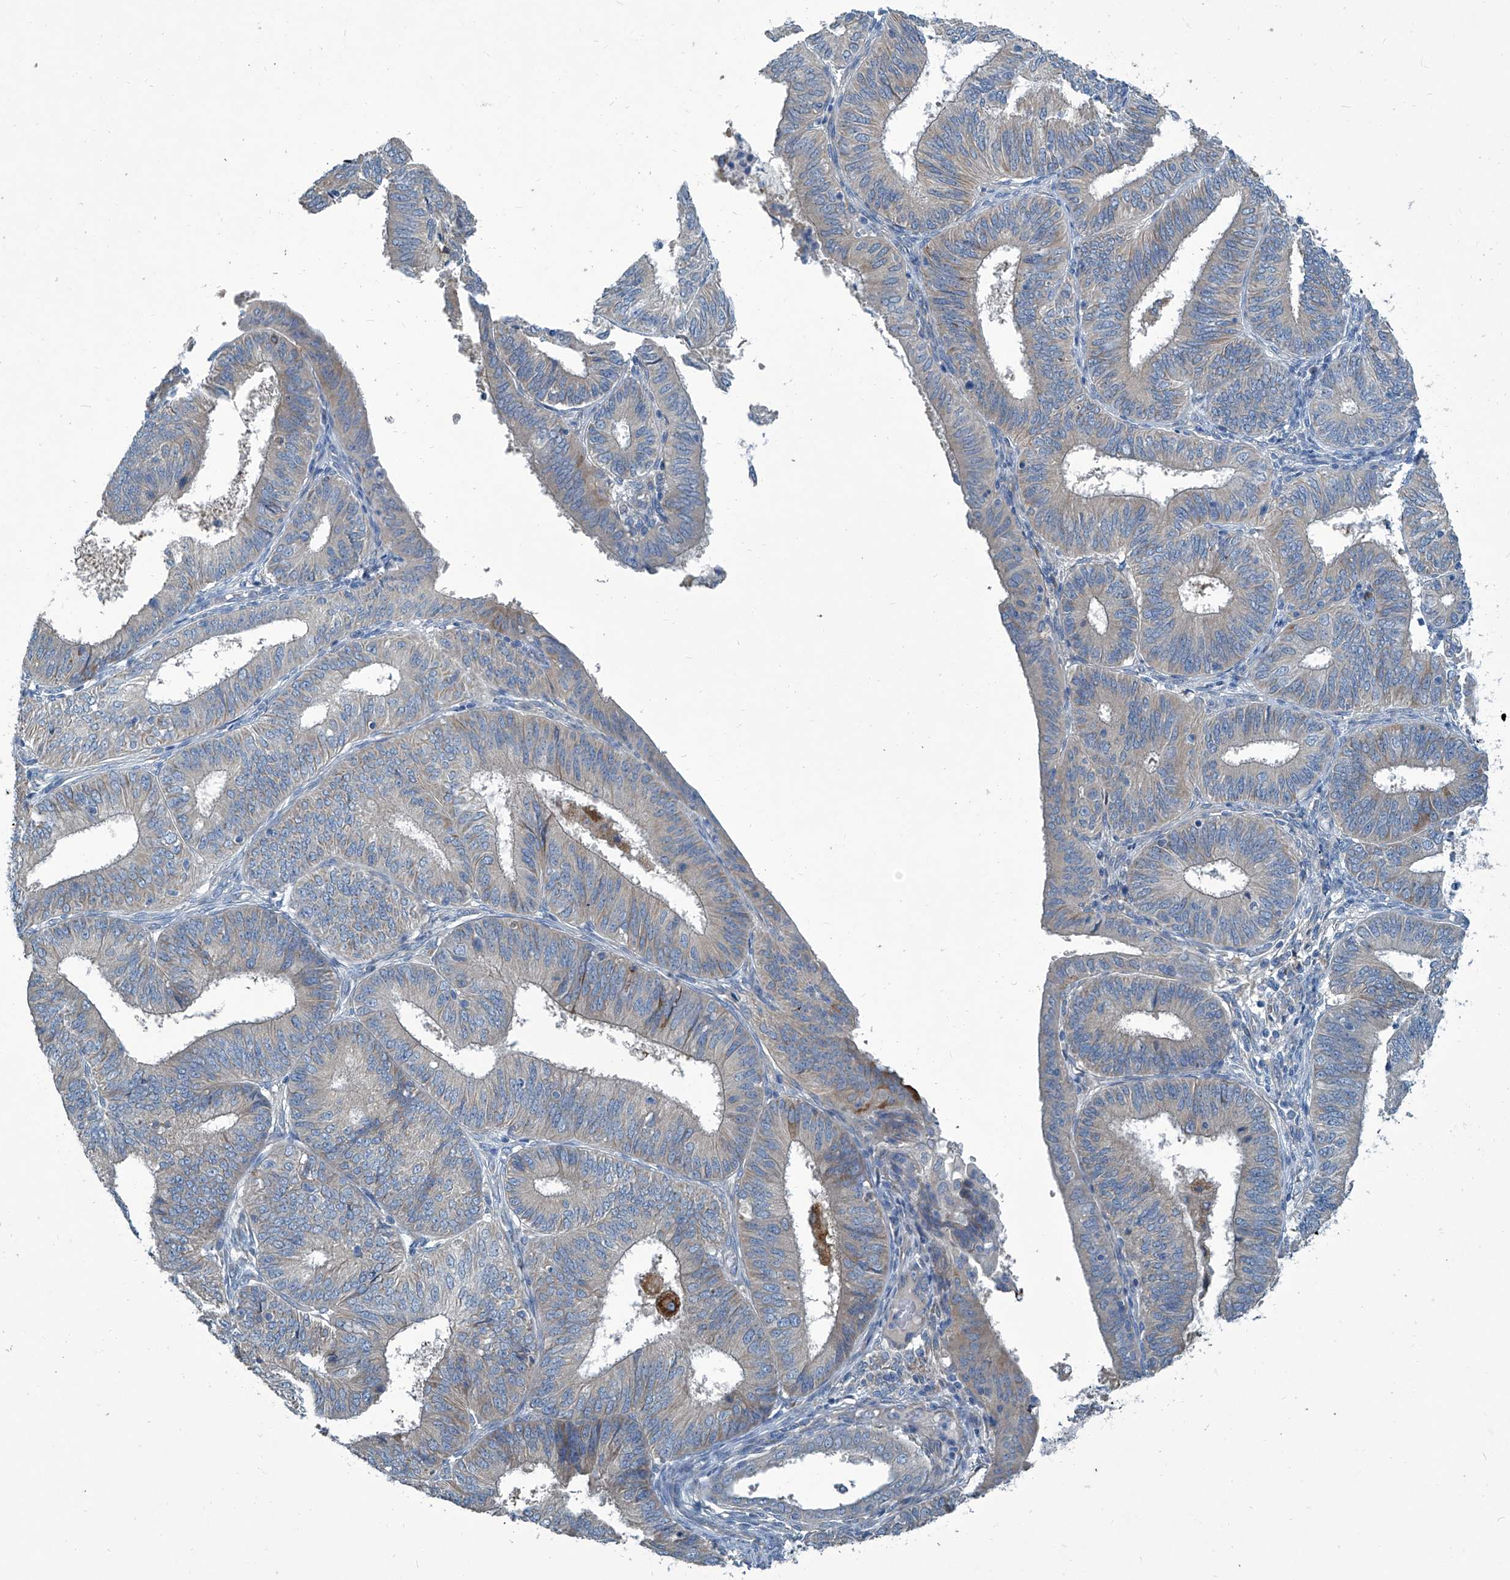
{"staining": {"intensity": "weak", "quantity": "<25%", "location": "cytoplasmic/membranous"}, "tissue": "endometrial cancer", "cell_type": "Tumor cells", "image_type": "cancer", "snomed": [{"axis": "morphology", "description": "Adenocarcinoma, NOS"}, {"axis": "topography", "description": "Endometrium"}], "caption": "A photomicrograph of human endometrial adenocarcinoma is negative for staining in tumor cells. (DAB immunohistochemistry (IHC) with hematoxylin counter stain).", "gene": "SLC26A11", "patient": {"sex": "female", "age": 51}}